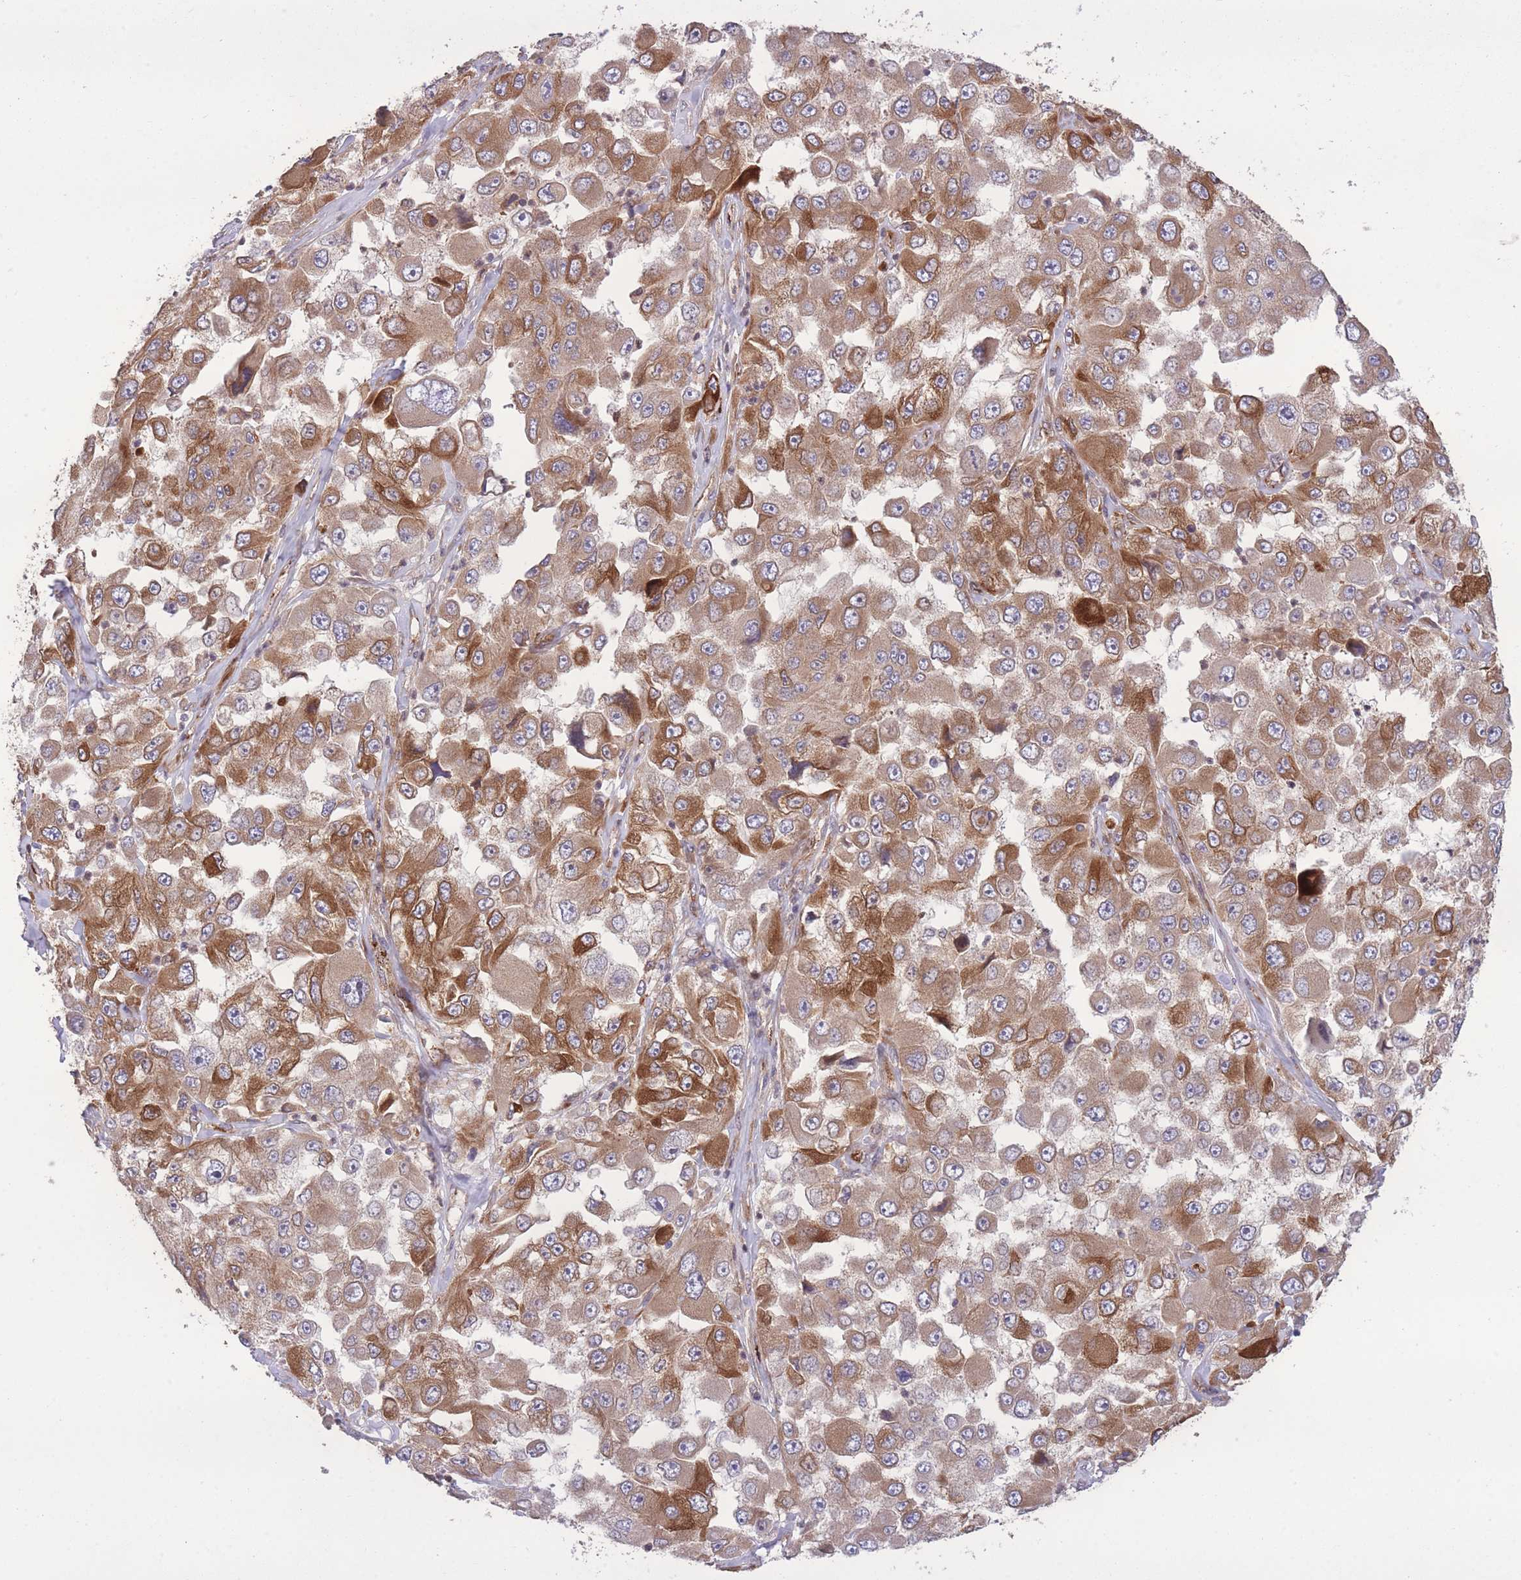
{"staining": {"intensity": "strong", "quantity": "25%-75%", "location": "cytoplasmic/membranous"}, "tissue": "melanoma", "cell_type": "Tumor cells", "image_type": "cancer", "snomed": [{"axis": "morphology", "description": "Malignant melanoma, Metastatic site"}, {"axis": "topography", "description": "Lymph node"}], "caption": "Melanoma tissue demonstrates strong cytoplasmic/membranous positivity in about 25%-75% of tumor cells Using DAB (3,3'-diaminobenzidine) (brown) and hematoxylin (blue) stains, captured at high magnification using brightfield microscopy.", "gene": "CISH", "patient": {"sex": "male", "age": 62}}